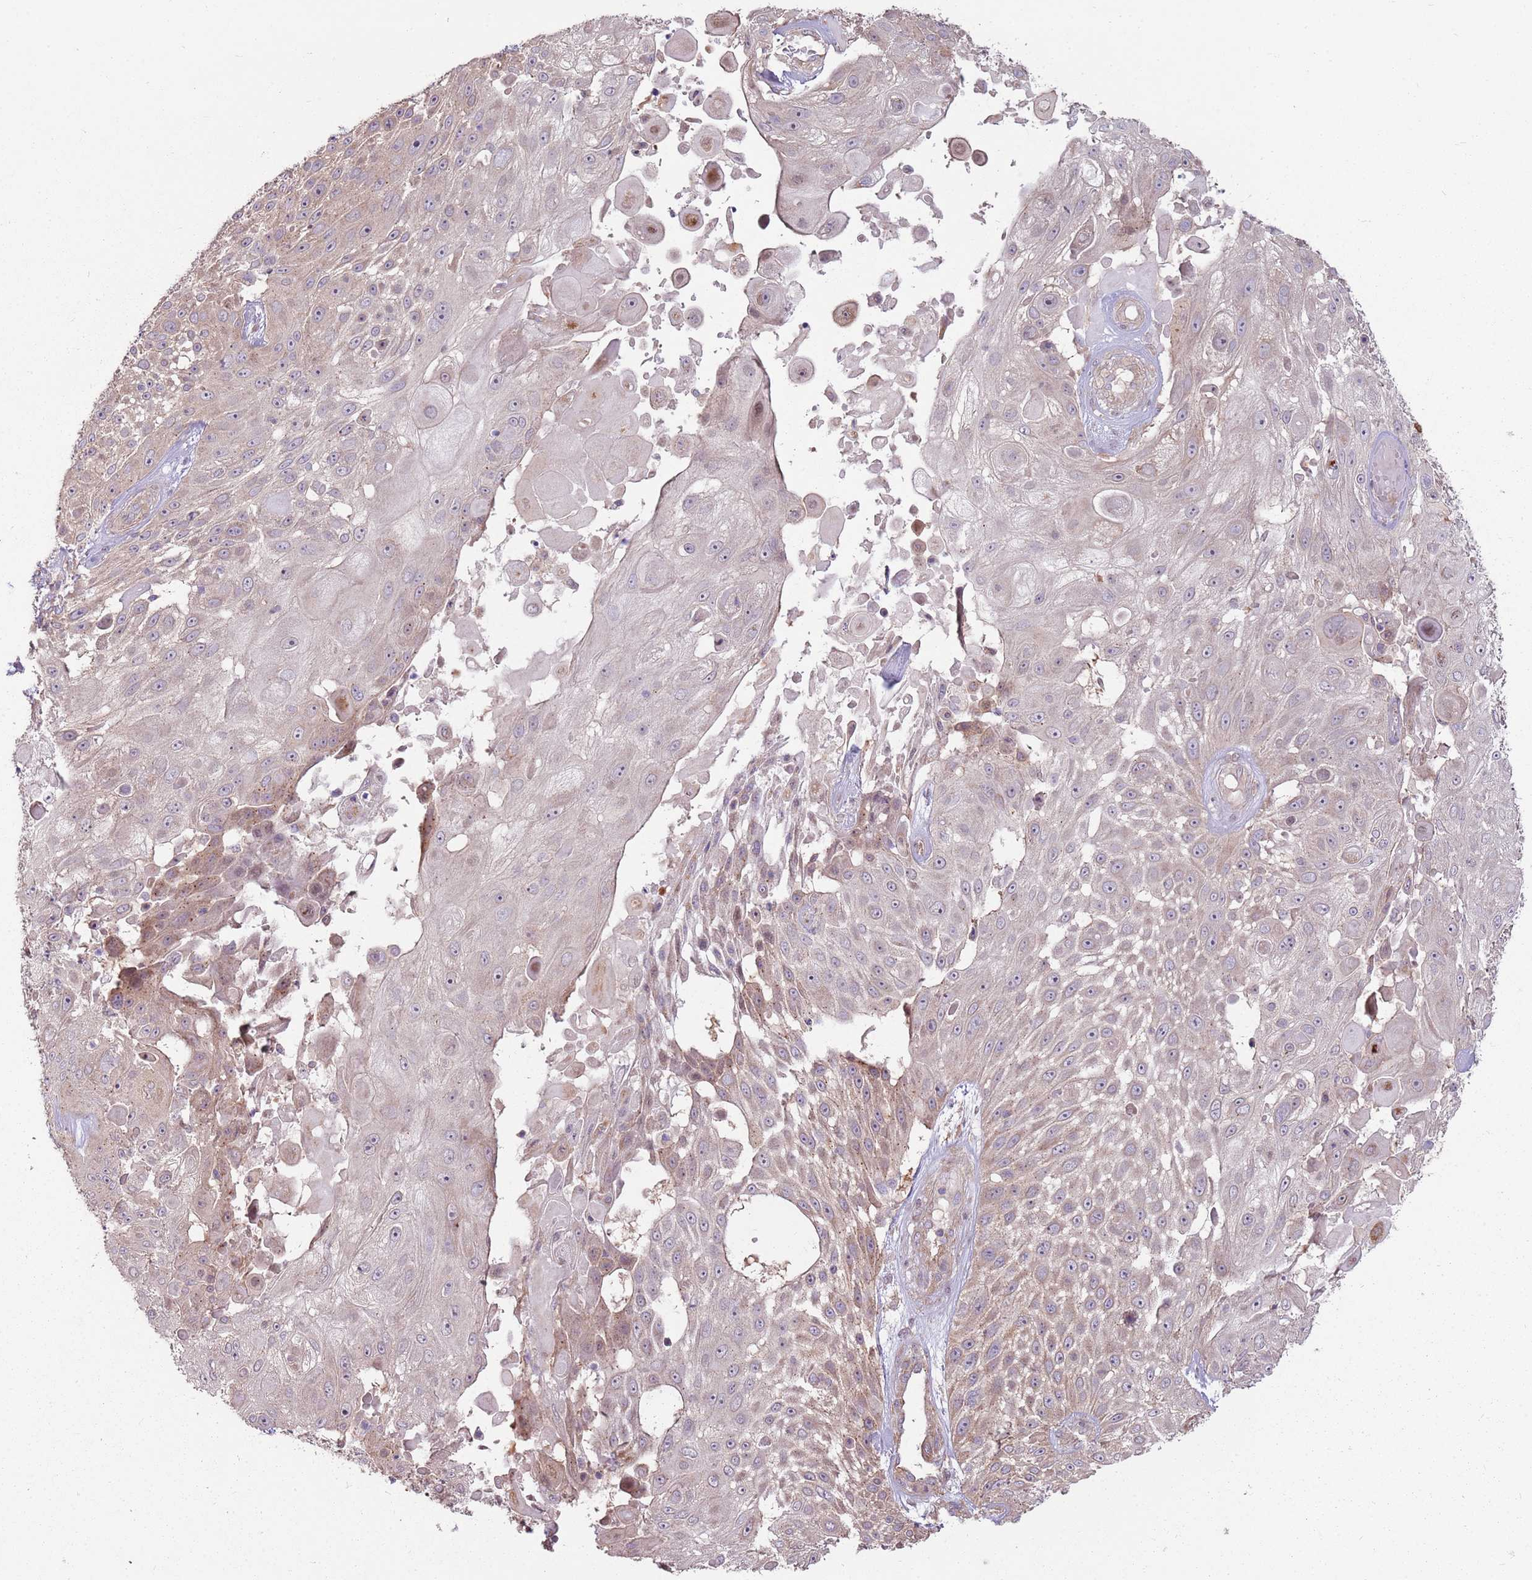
{"staining": {"intensity": "weak", "quantity": "25%-75%", "location": "cytoplasmic/membranous"}, "tissue": "skin cancer", "cell_type": "Tumor cells", "image_type": "cancer", "snomed": [{"axis": "morphology", "description": "Squamous cell carcinoma, NOS"}, {"axis": "topography", "description": "Skin"}], "caption": "Skin cancer stained with a brown dye reveals weak cytoplasmic/membranous positive staining in approximately 25%-75% of tumor cells.", "gene": "SPATA31D1", "patient": {"sex": "female", "age": 86}}